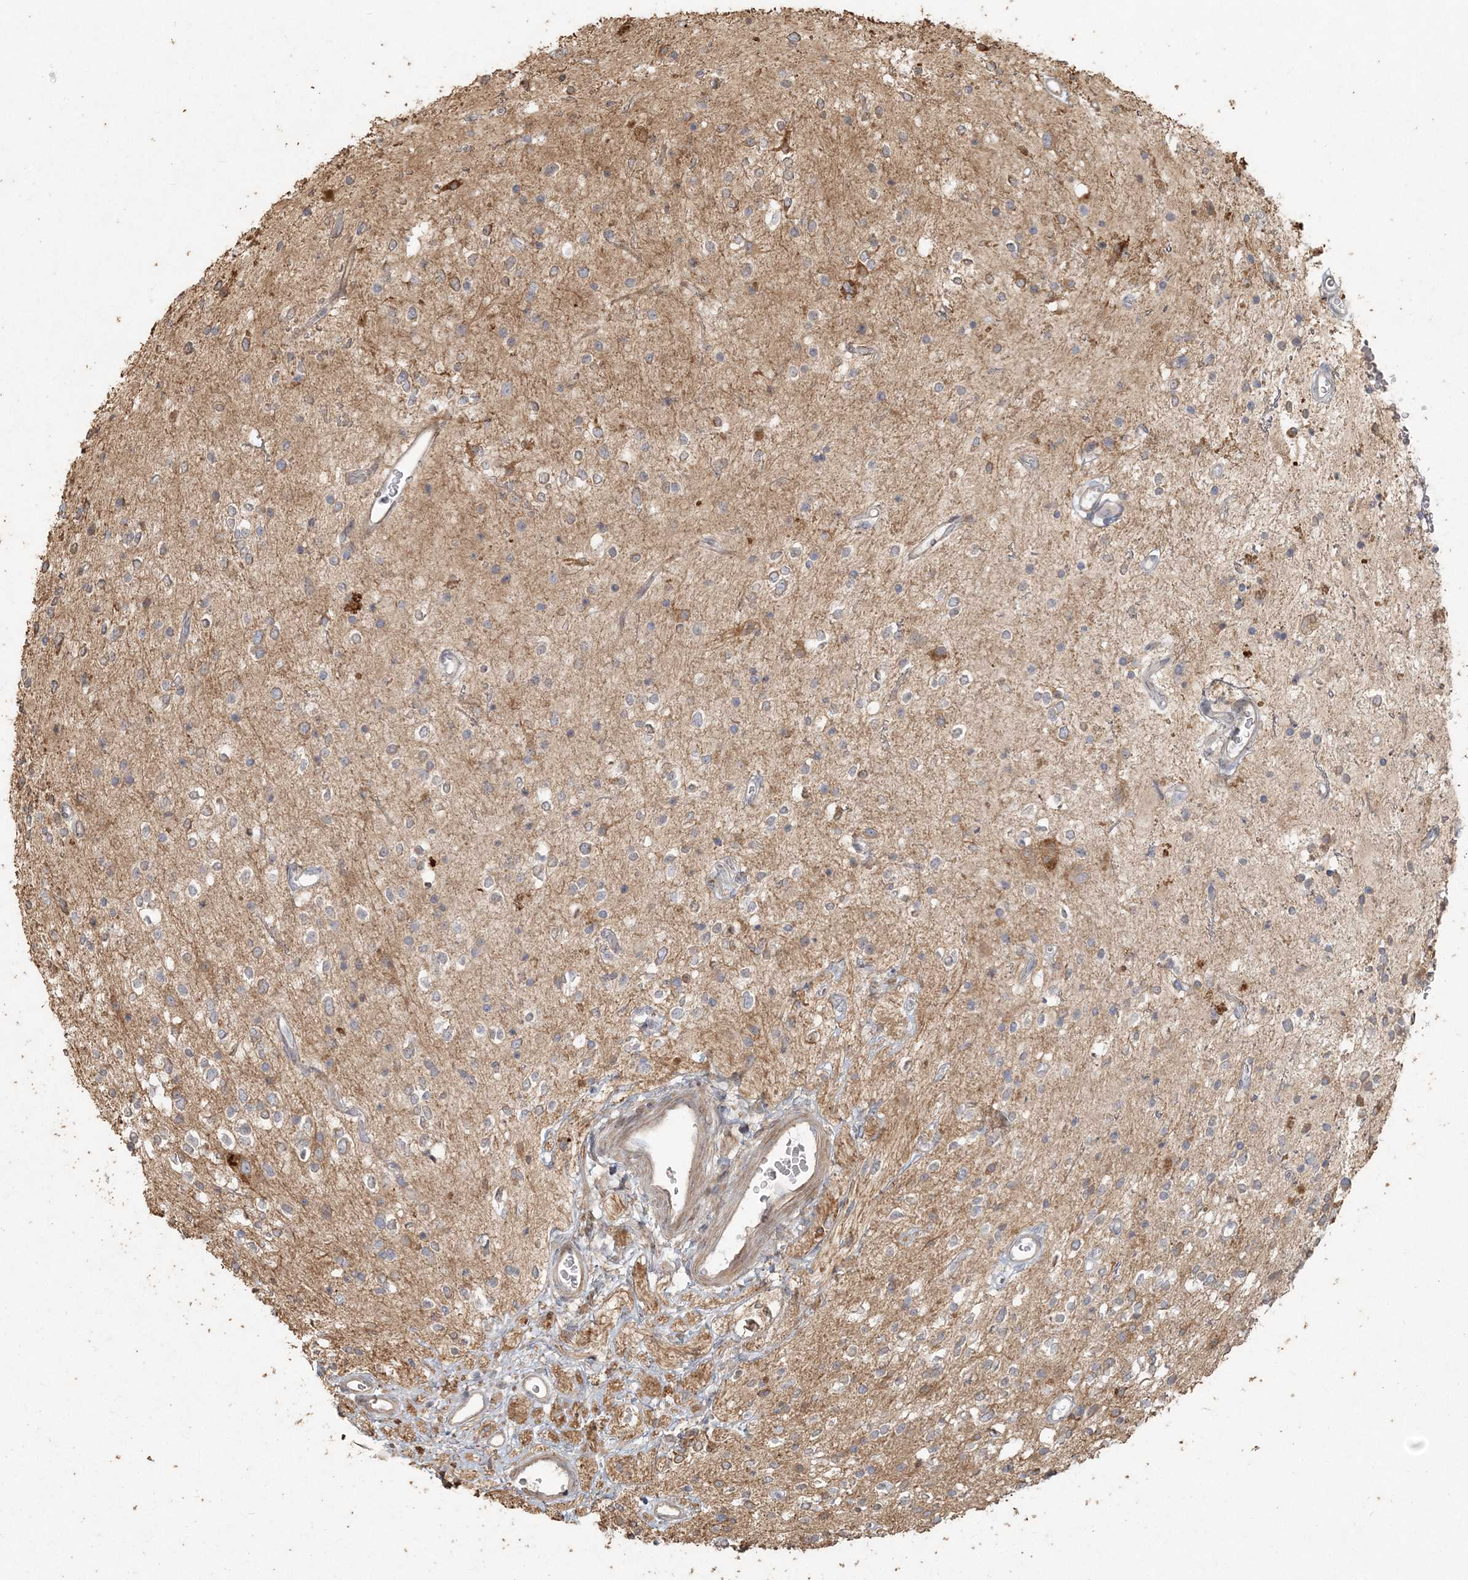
{"staining": {"intensity": "negative", "quantity": "none", "location": "none"}, "tissue": "glioma", "cell_type": "Tumor cells", "image_type": "cancer", "snomed": [{"axis": "morphology", "description": "Glioma, malignant, High grade"}, {"axis": "topography", "description": "Brain"}], "caption": "Tumor cells show no significant protein expression in malignant high-grade glioma.", "gene": "RNF145", "patient": {"sex": "male", "age": 34}}